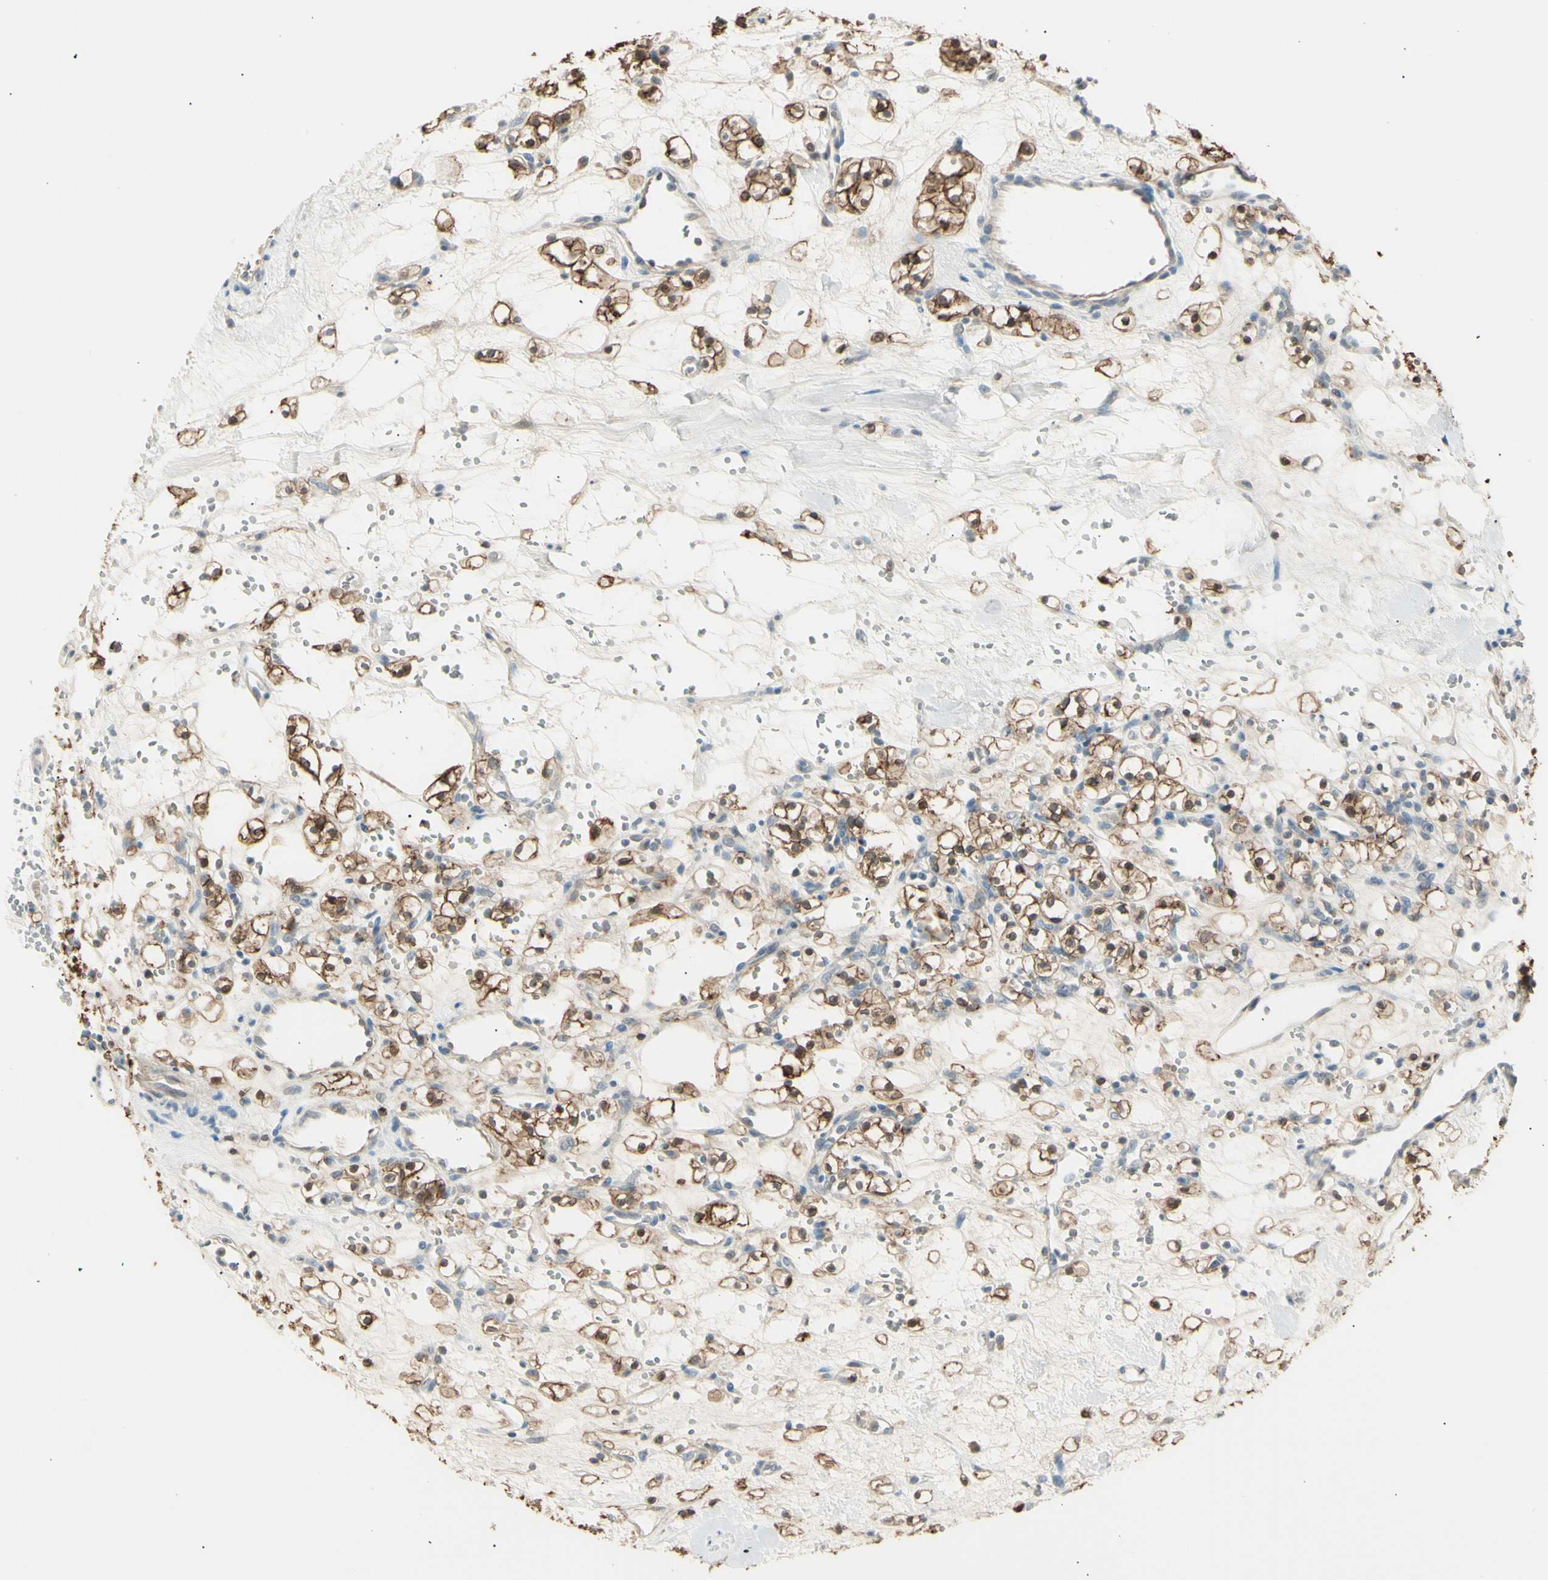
{"staining": {"intensity": "moderate", "quantity": ">75%", "location": "cytoplasmic/membranous"}, "tissue": "renal cancer", "cell_type": "Tumor cells", "image_type": "cancer", "snomed": [{"axis": "morphology", "description": "Adenocarcinoma, NOS"}, {"axis": "topography", "description": "Kidney"}], "caption": "Immunohistochemistry (IHC) staining of renal cancer, which demonstrates medium levels of moderate cytoplasmic/membranous positivity in approximately >75% of tumor cells indicating moderate cytoplasmic/membranous protein staining. The staining was performed using DAB (brown) for protein detection and nuclei were counterstained in hematoxylin (blue).", "gene": "LHPP", "patient": {"sex": "female", "age": 60}}